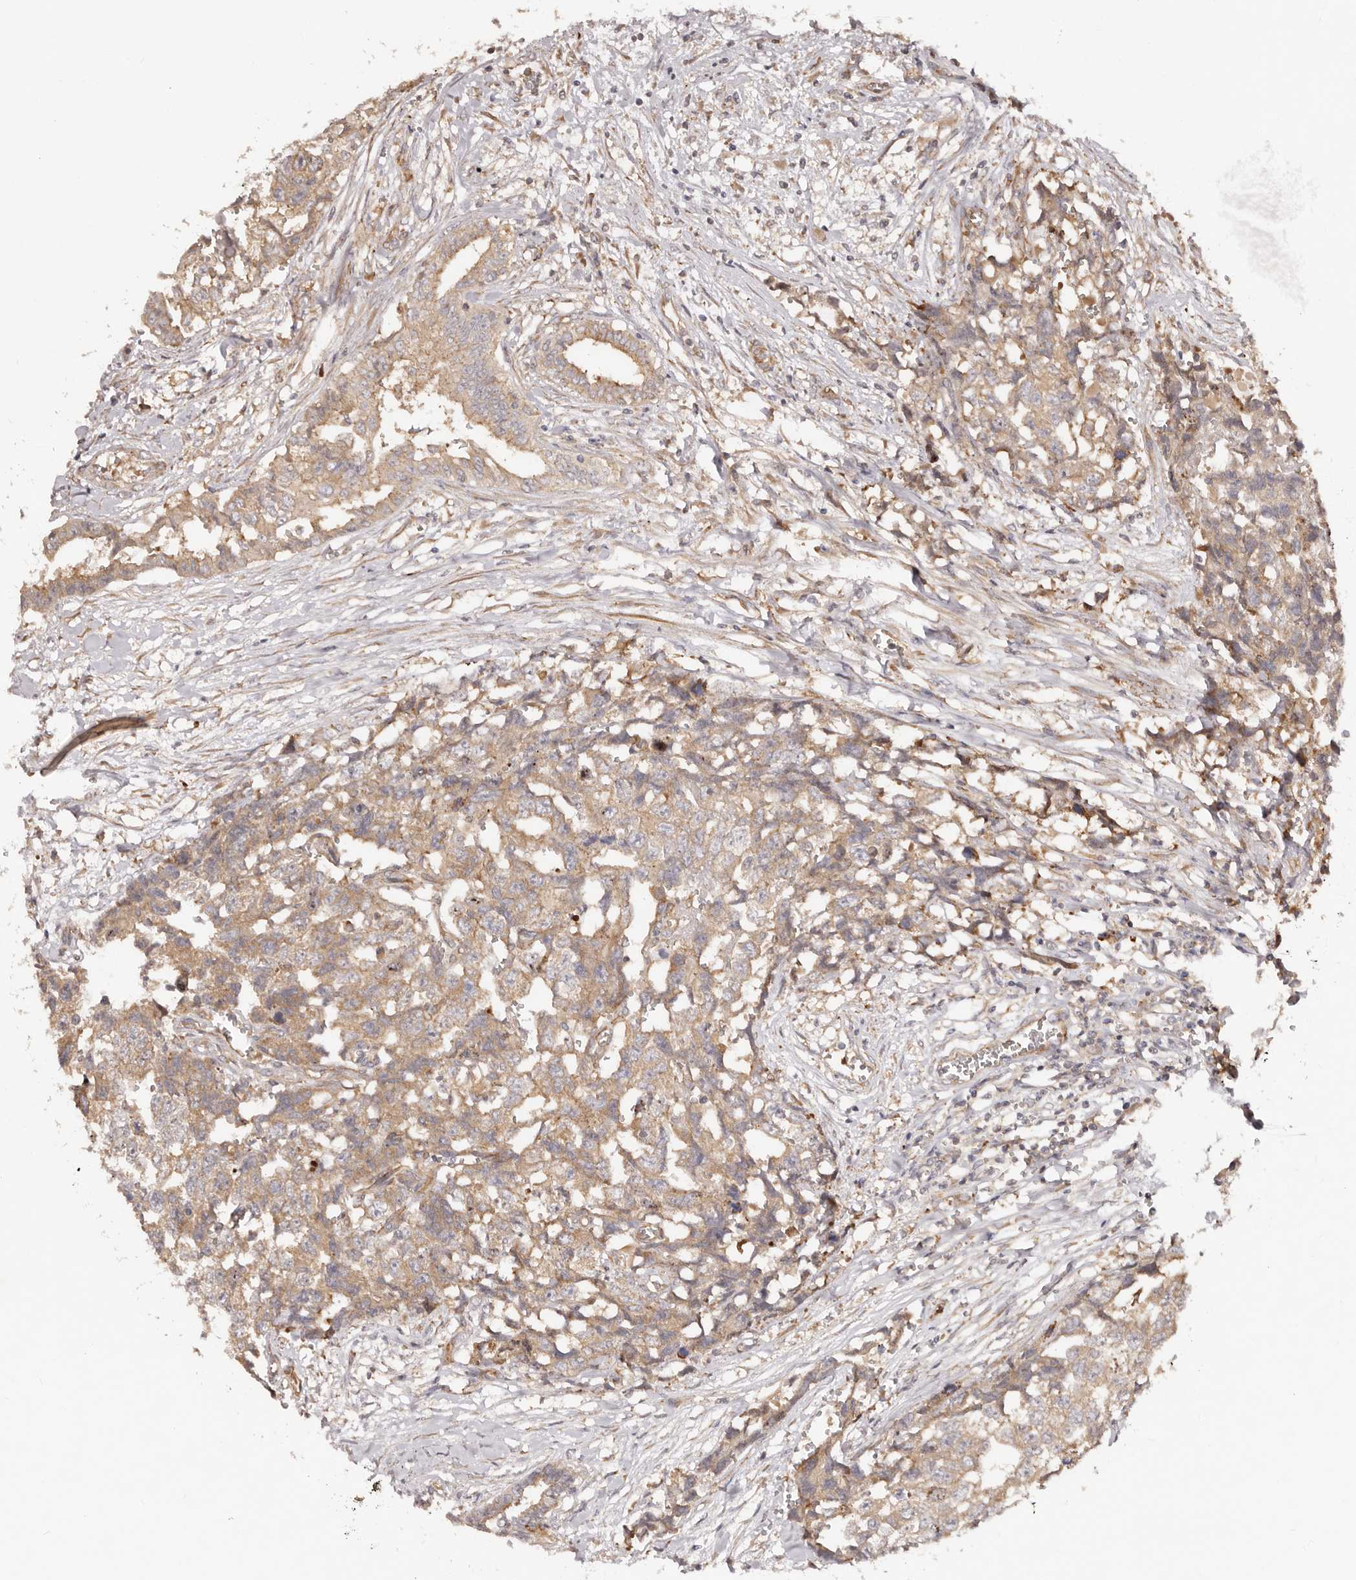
{"staining": {"intensity": "moderate", "quantity": ">75%", "location": "cytoplasmic/membranous"}, "tissue": "testis cancer", "cell_type": "Tumor cells", "image_type": "cancer", "snomed": [{"axis": "morphology", "description": "Carcinoma, Embryonal, NOS"}, {"axis": "topography", "description": "Testis"}], "caption": "Immunohistochemical staining of human testis cancer reveals medium levels of moderate cytoplasmic/membranous protein positivity in about >75% of tumor cells. The staining is performed using DAB brown chromogen to label protein expression. The nuclei are counter-stained blue using hematoxylin.", "gene": "RPS6", "patient": {"sex": "male", "age": 31}}